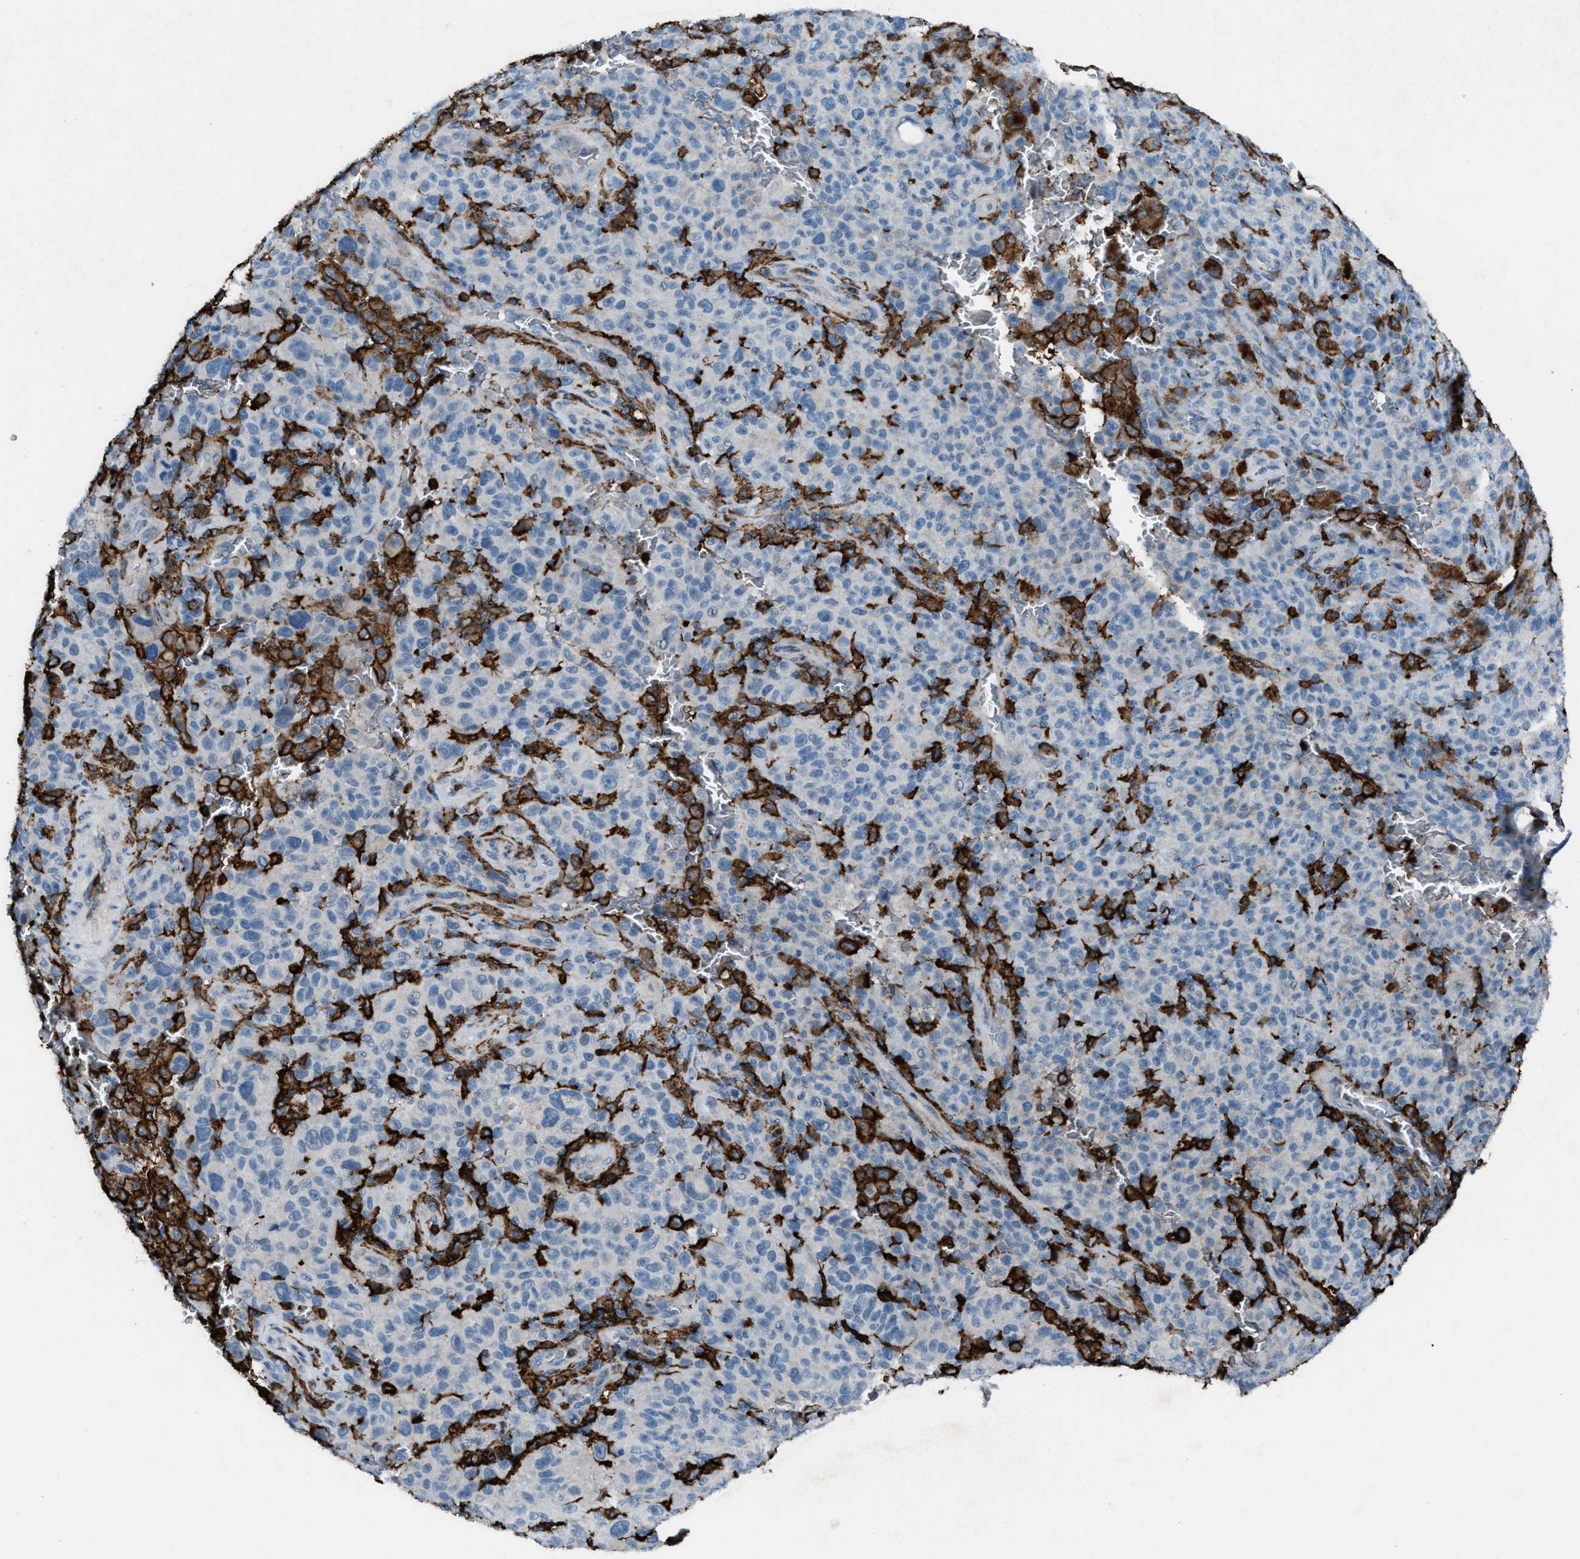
{"staining": {"intensity": "negative", "quantity": "none", "location": "none"}, "tissue": "melanoma", "cell_type": "Tumor cells", "image_type": "cancer", "snomed": [{"axis": "morphology", "description": "Malignant melanoma, NOS"}, {"axis": "topography", "description": "Skin"}], "caption": "Immunohistochemical staining of human melanoma displays no significant expression in tumor cells.", "gene": "FCER1G", "patient": {"sex": "female", "age": 82}}